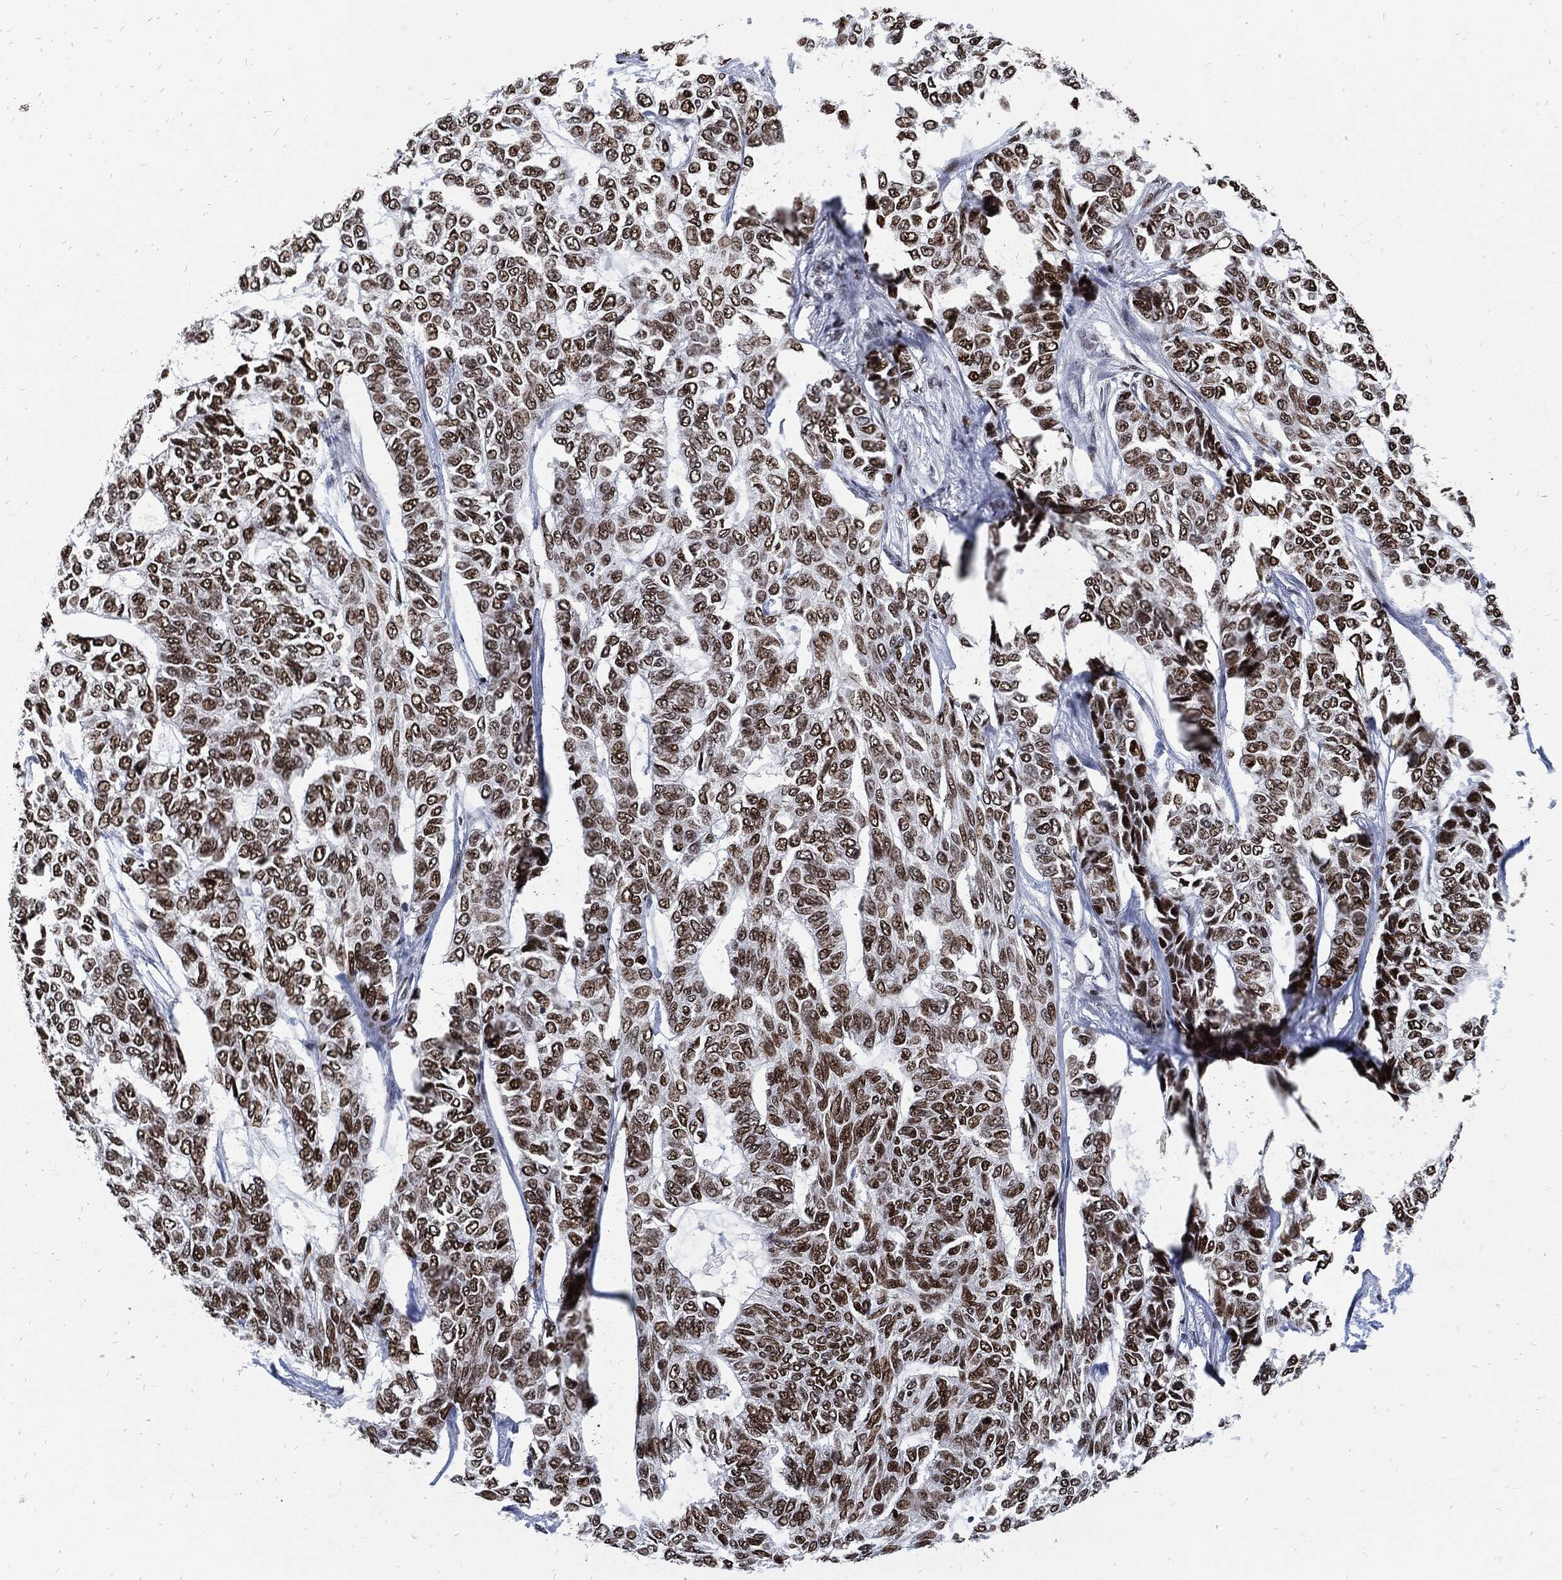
{"staining": {"intensity": "moderate", "quantity": ">75%", "location": "nuclear"}, "tissue": "skin cancer", "cell_type": "Tumor cells", "image_type": "cancer", "snomed": [{"axis": "morphology", "description": "Basal cell carcinoma"}, {"axis": "topography", "description": "Skin"}], "caption": "A micrograph of human skin cancer (basal cell carcinoma) stained for a protein reveals moderate nuclear brown staining in tumor cells.", "gene": "JUN", "patient": {"sex": "female", "age": 65}}